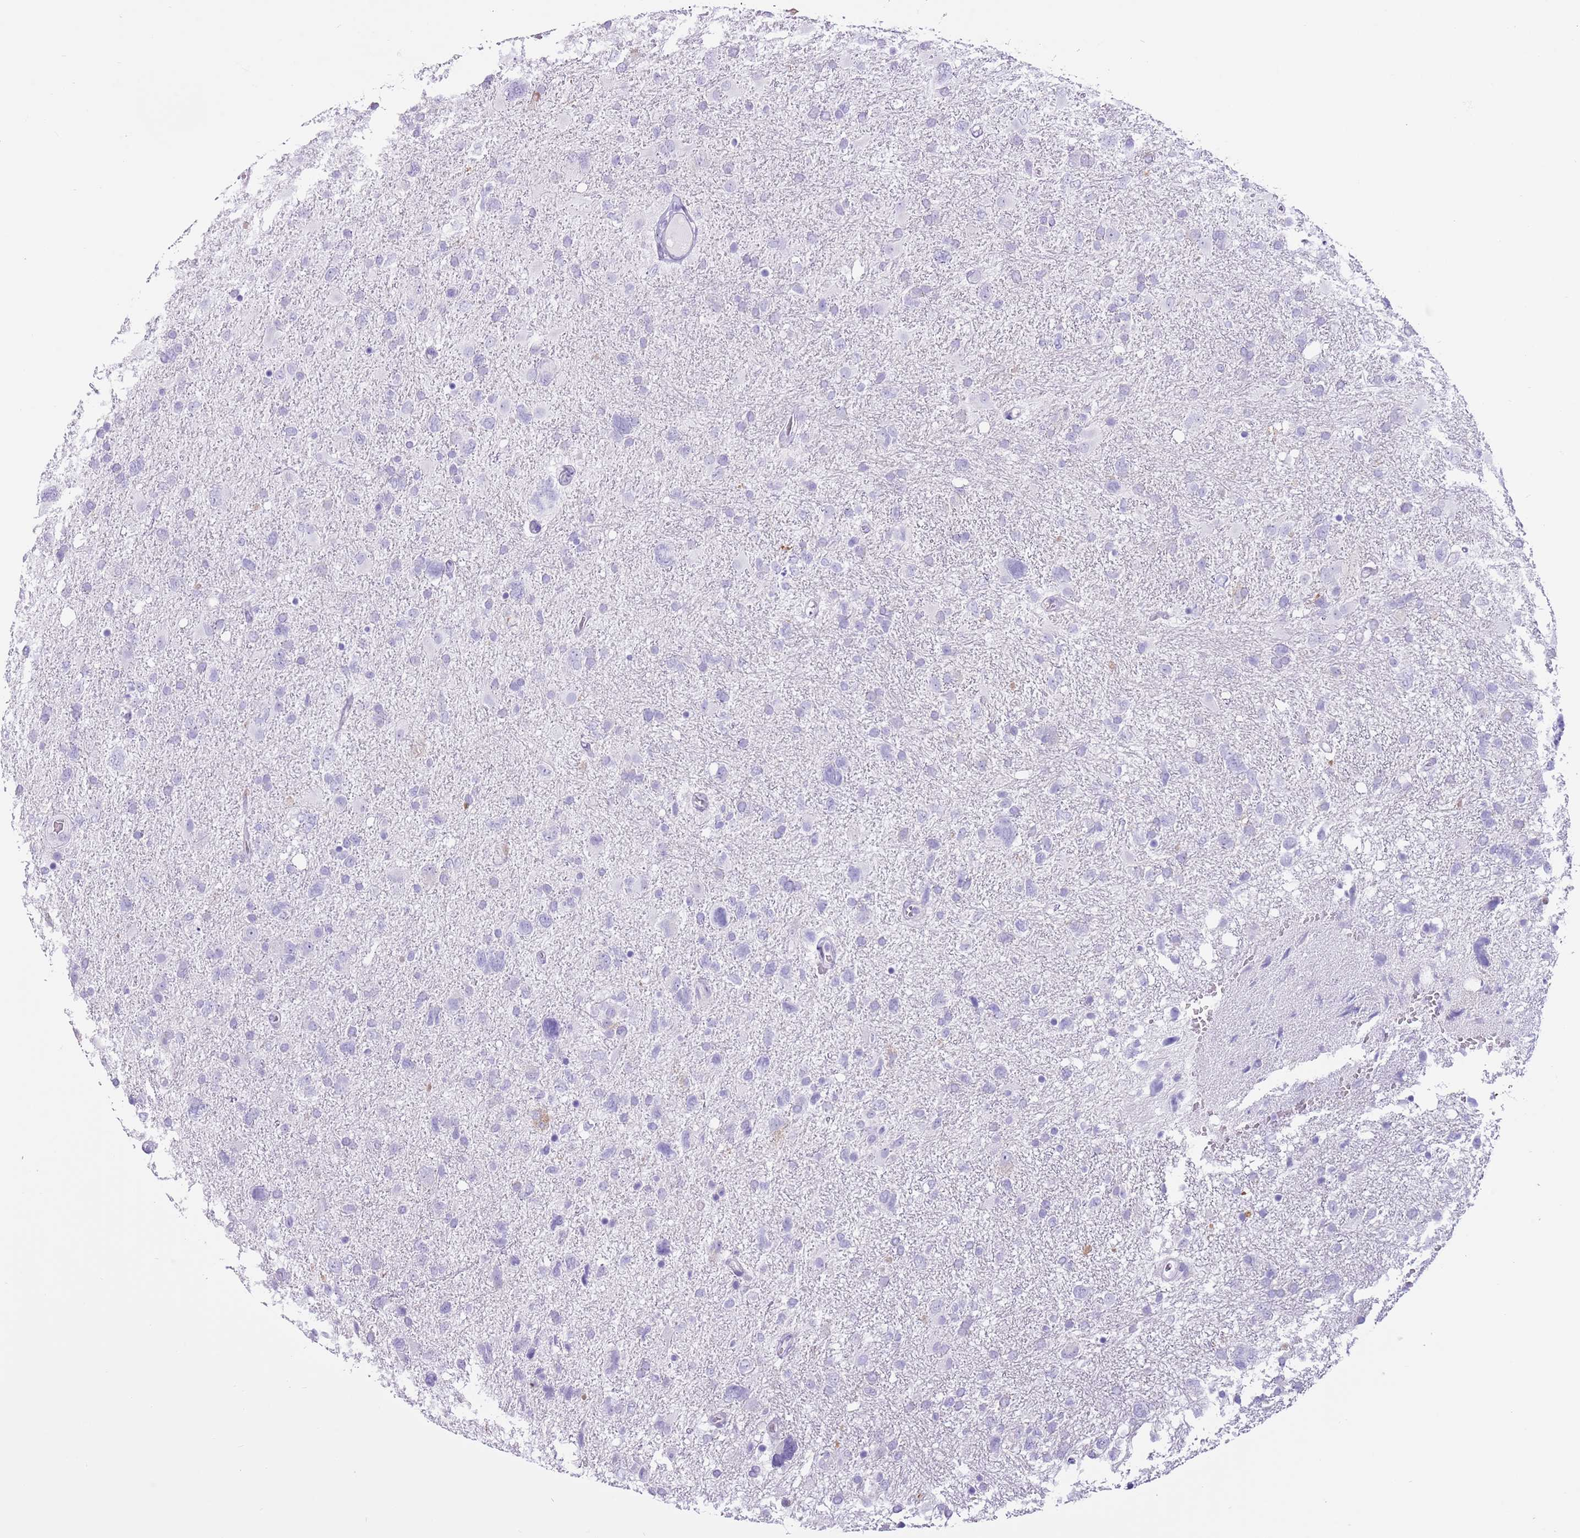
{"staining": {"intensity": "negative", "quantity": "none", "location": "none"}, "tissue": "glioma", "cell_type": "Tumor cells", "image_type": "cancer", "snomed": [{"axis": "morphology", "description": "Glioma, malignant, High grade"}, {"axis": "topography", "description": "Brain"}], "caption": "High-grade glioma (malignant) was stained to show a protein in brown. There is no significant staining in tumor cells. (DAB (3,3'-diaminobenzidine) immunohistochemistry (IHC) with hematoxylin counter stain).", "gene": "SLC7A14", "patient": {"sex": "male", "age": 61}}